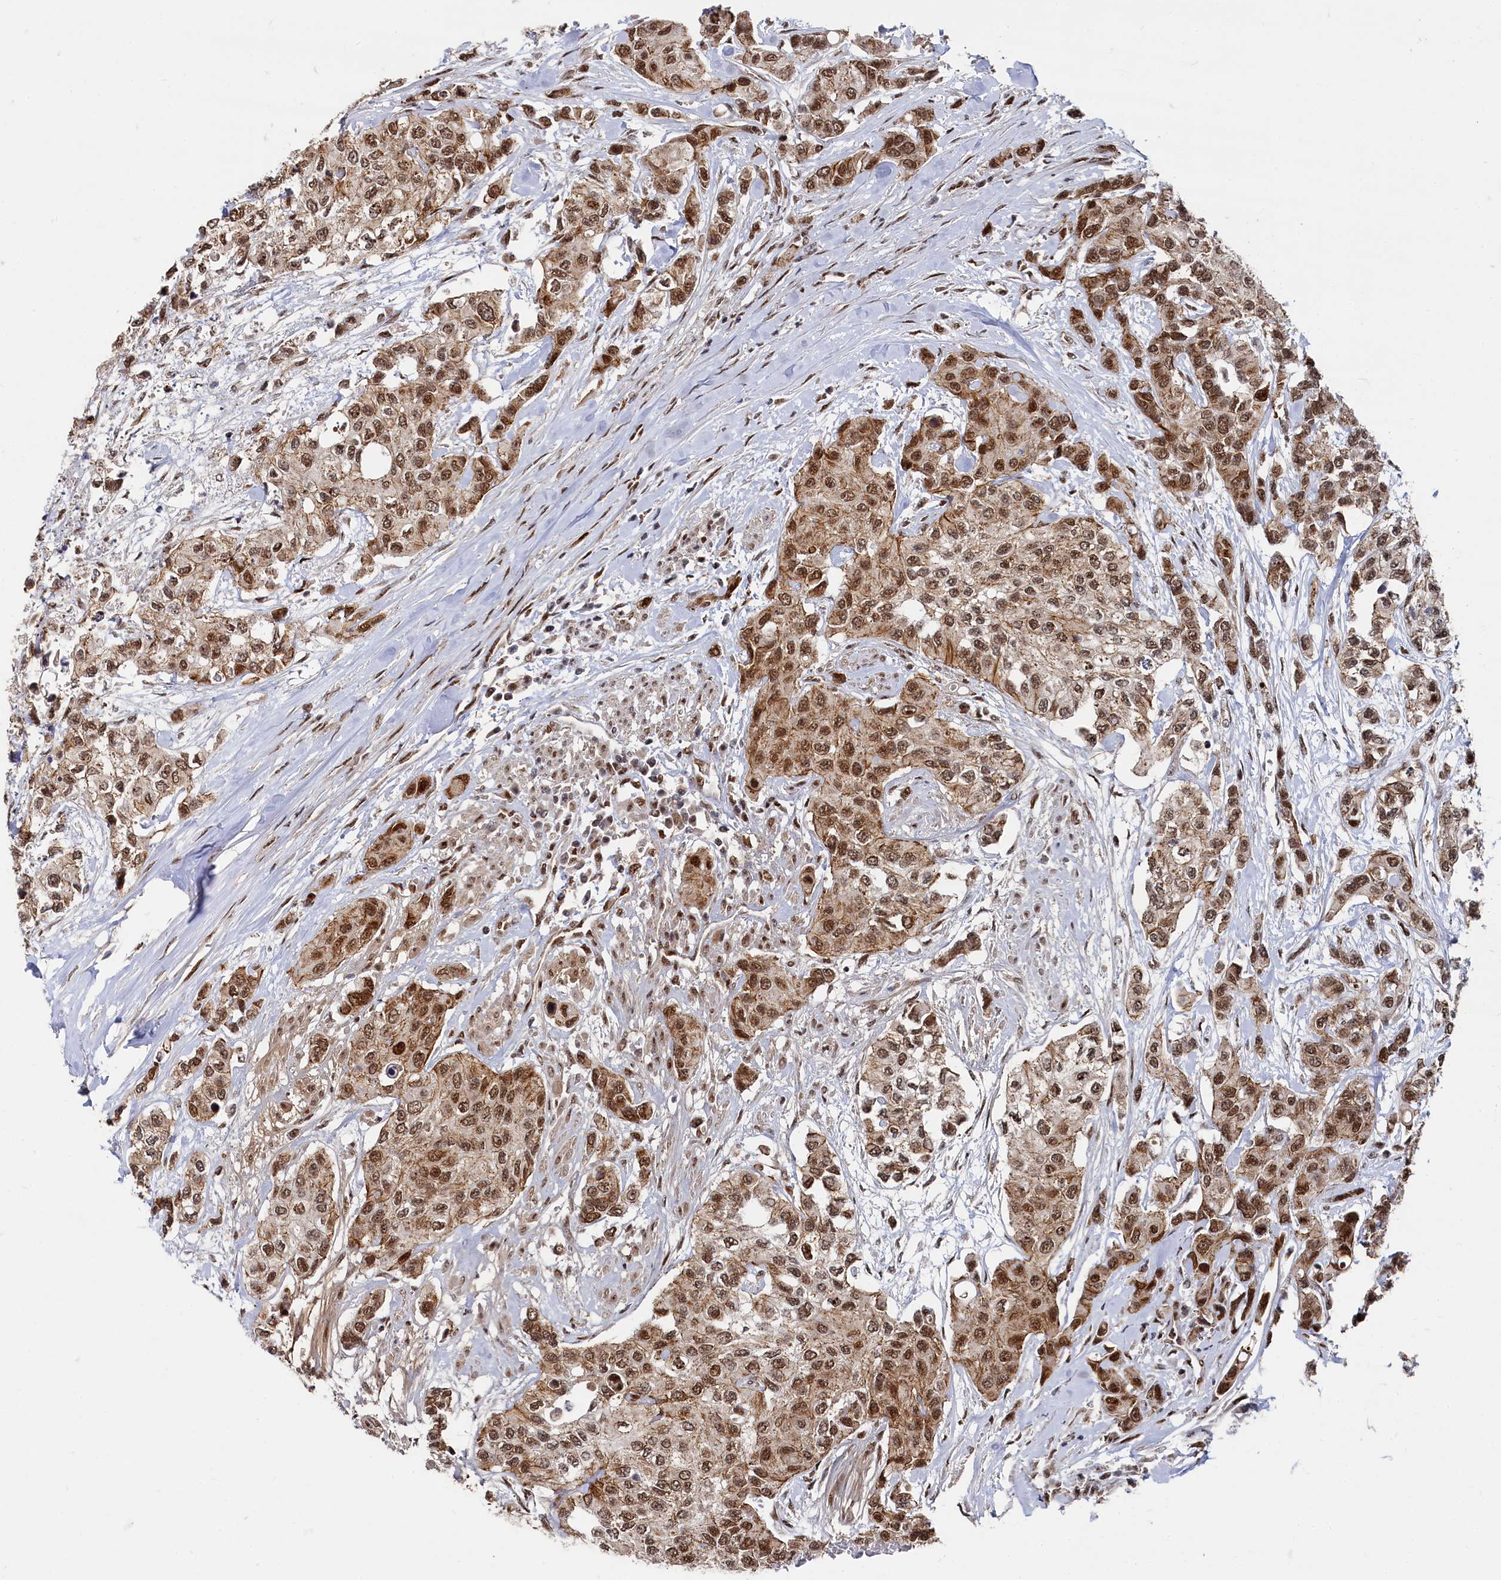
{"staining": {"intensity": "strong", "quantity": ">75%", "location": "cytoplasmic/membranous,nuclear"}, "tissue": "urothelial cancer", "cell_type": "Tumor cells", "image_type": "cancer", "snomed": [{"axis": "morphology", "description": "Normal tissue, NOS"}, {"axis": "morphology", "description": "Urothelial carcinoma, High grade"}, {"axis": "topography", "description": "Vascular tissue"}, {"axis": "topography", "description": "Urinary bladder"}], "caption": "Urothelial carcinoma (high-grade) stained for a protein (brown) displays strong cytoplasmic/membranous and nuclear positive positivity in approximately >75% of tumor cells.", "gene": "BUB3", "patient": {"sex": "female", "age": 56}}